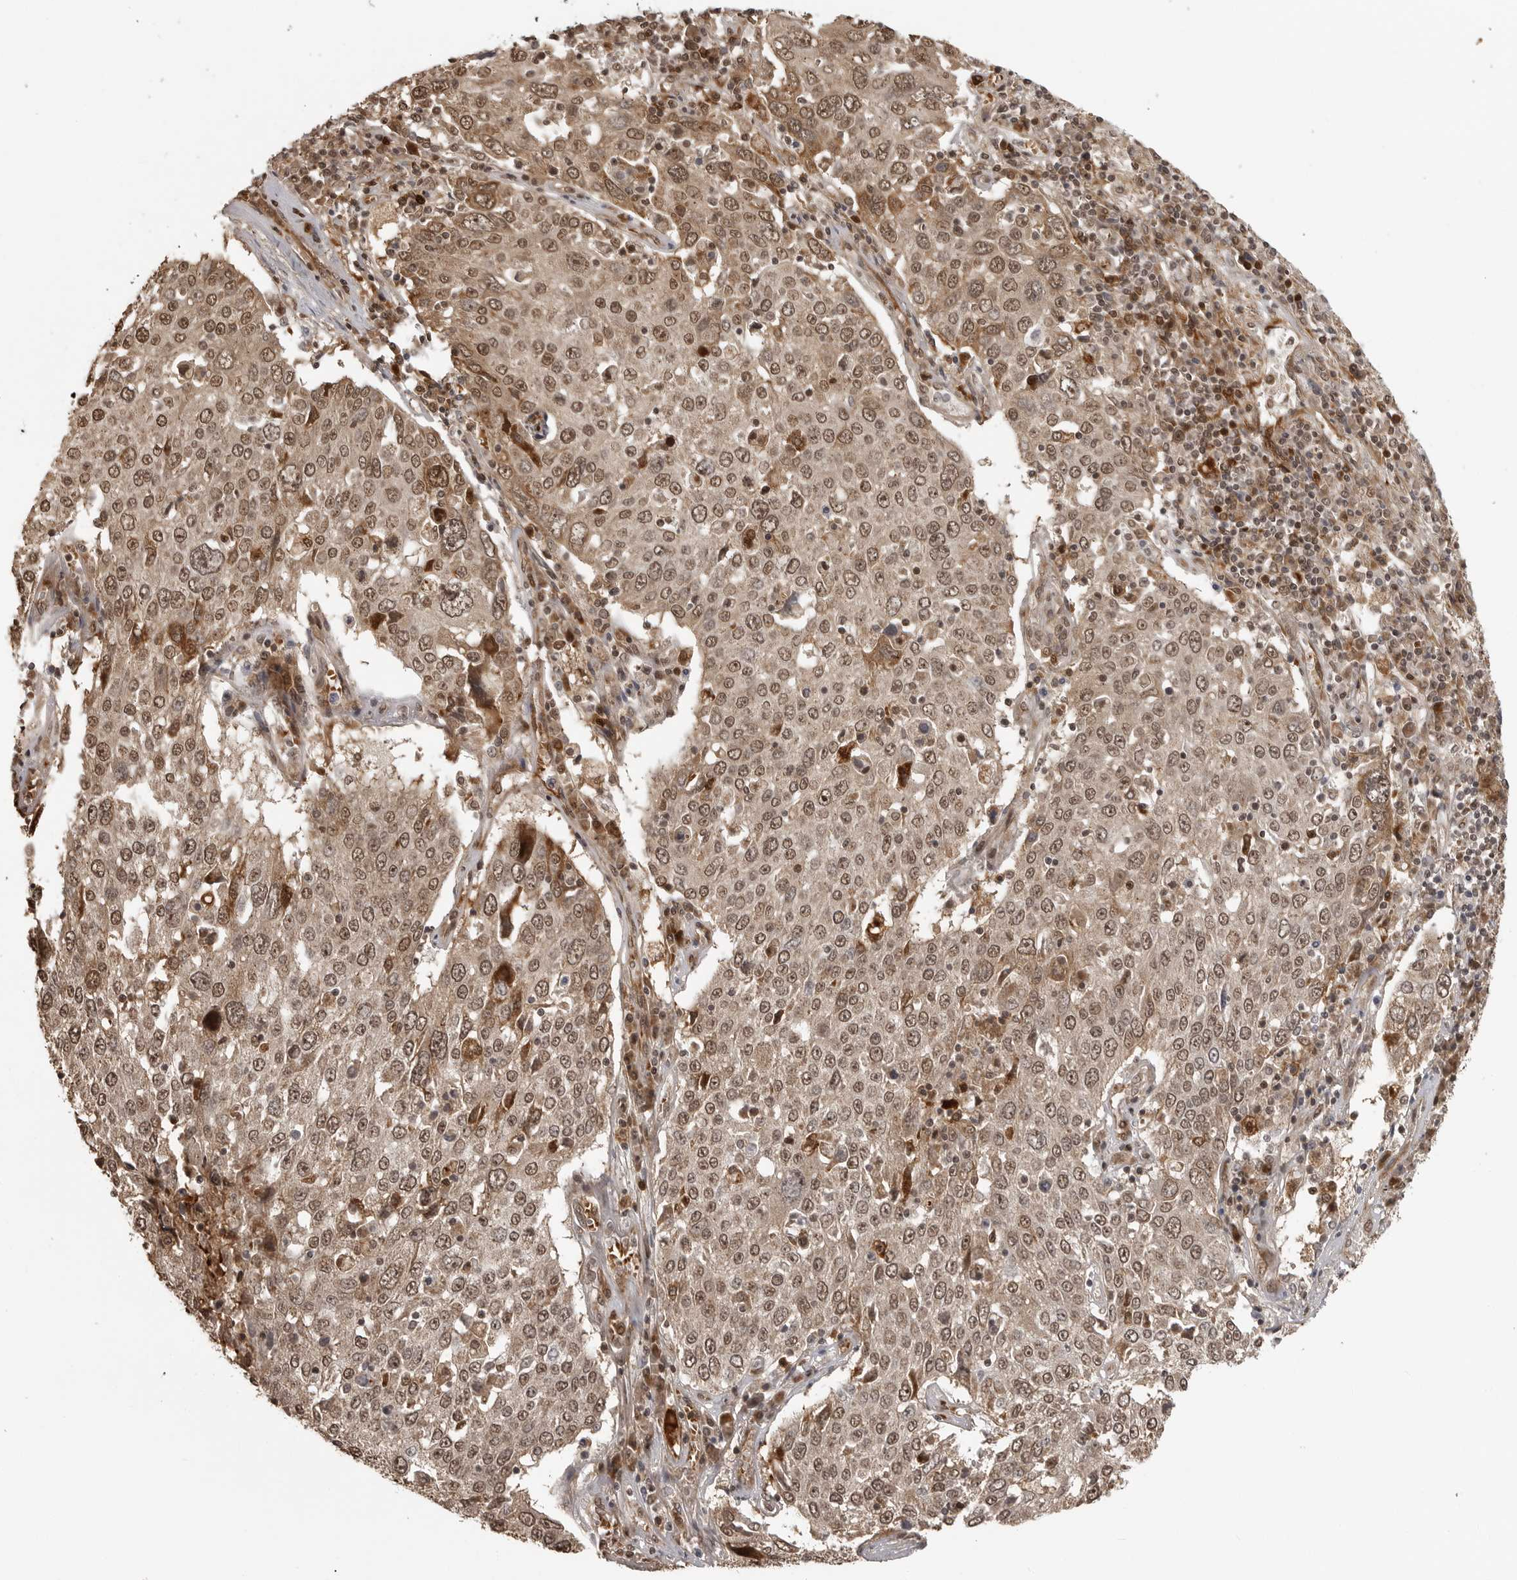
{"staining": {"intensity": "moderate", "quantity": ">75%", "location": "nuclear"}, "tissue": "lung cancer", "cell_type": "Tumor cells", "image_type": "cancer", "snomed": [{"axis": "morphology", "description": "Squamous cell carcinoma, NOS"}, {"axis": "topography", "description": "Lung"}], "caption": "Moderate nuclear protein staining is appreciated in approximately >75% of tumor cells in lung cancer.", "gene": "CLOCK", "patient": {"sex": "male", "age": 65}}